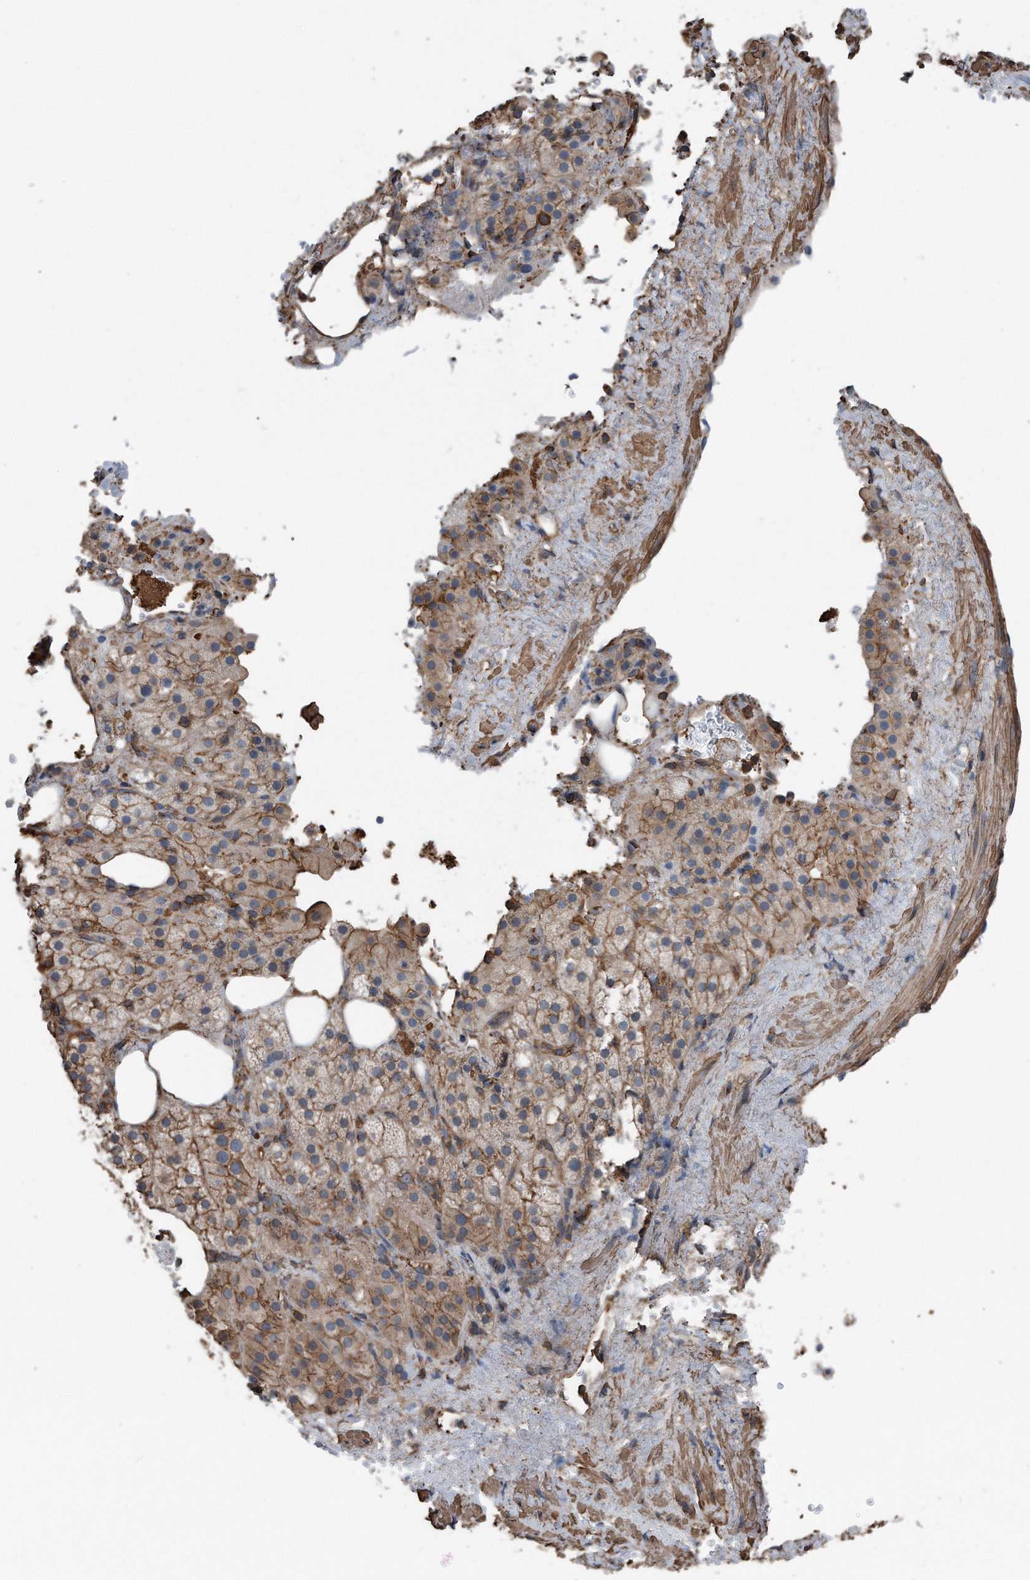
{"staining": {"intensity": "moderate", "quantity": ">75%", "location": "cytoplasmic/membranous"}, "tissue": "adrenal gland", "cell_type": "Glandular cells", "image_type": "normal", "snomed": [{"axis": "morphology", "description": "Normal tissue, NOS"}, {"axis": "topography", "description": "Adrenal gland"}], "caption": "Glandular cells exhibit moderate cytoplasmic/membranous expression in approximately >75% of cells in unremarkable adrenal gland. The staining was performed using DAB (3,3'-diaminobenzidine) to visualize the protein expression in brown, while the nuclei were stained in blue with hematoxylin (Magnification: 20x).", "gene": "RSPO3", "patient": {"sex": "female", "age": 59}}